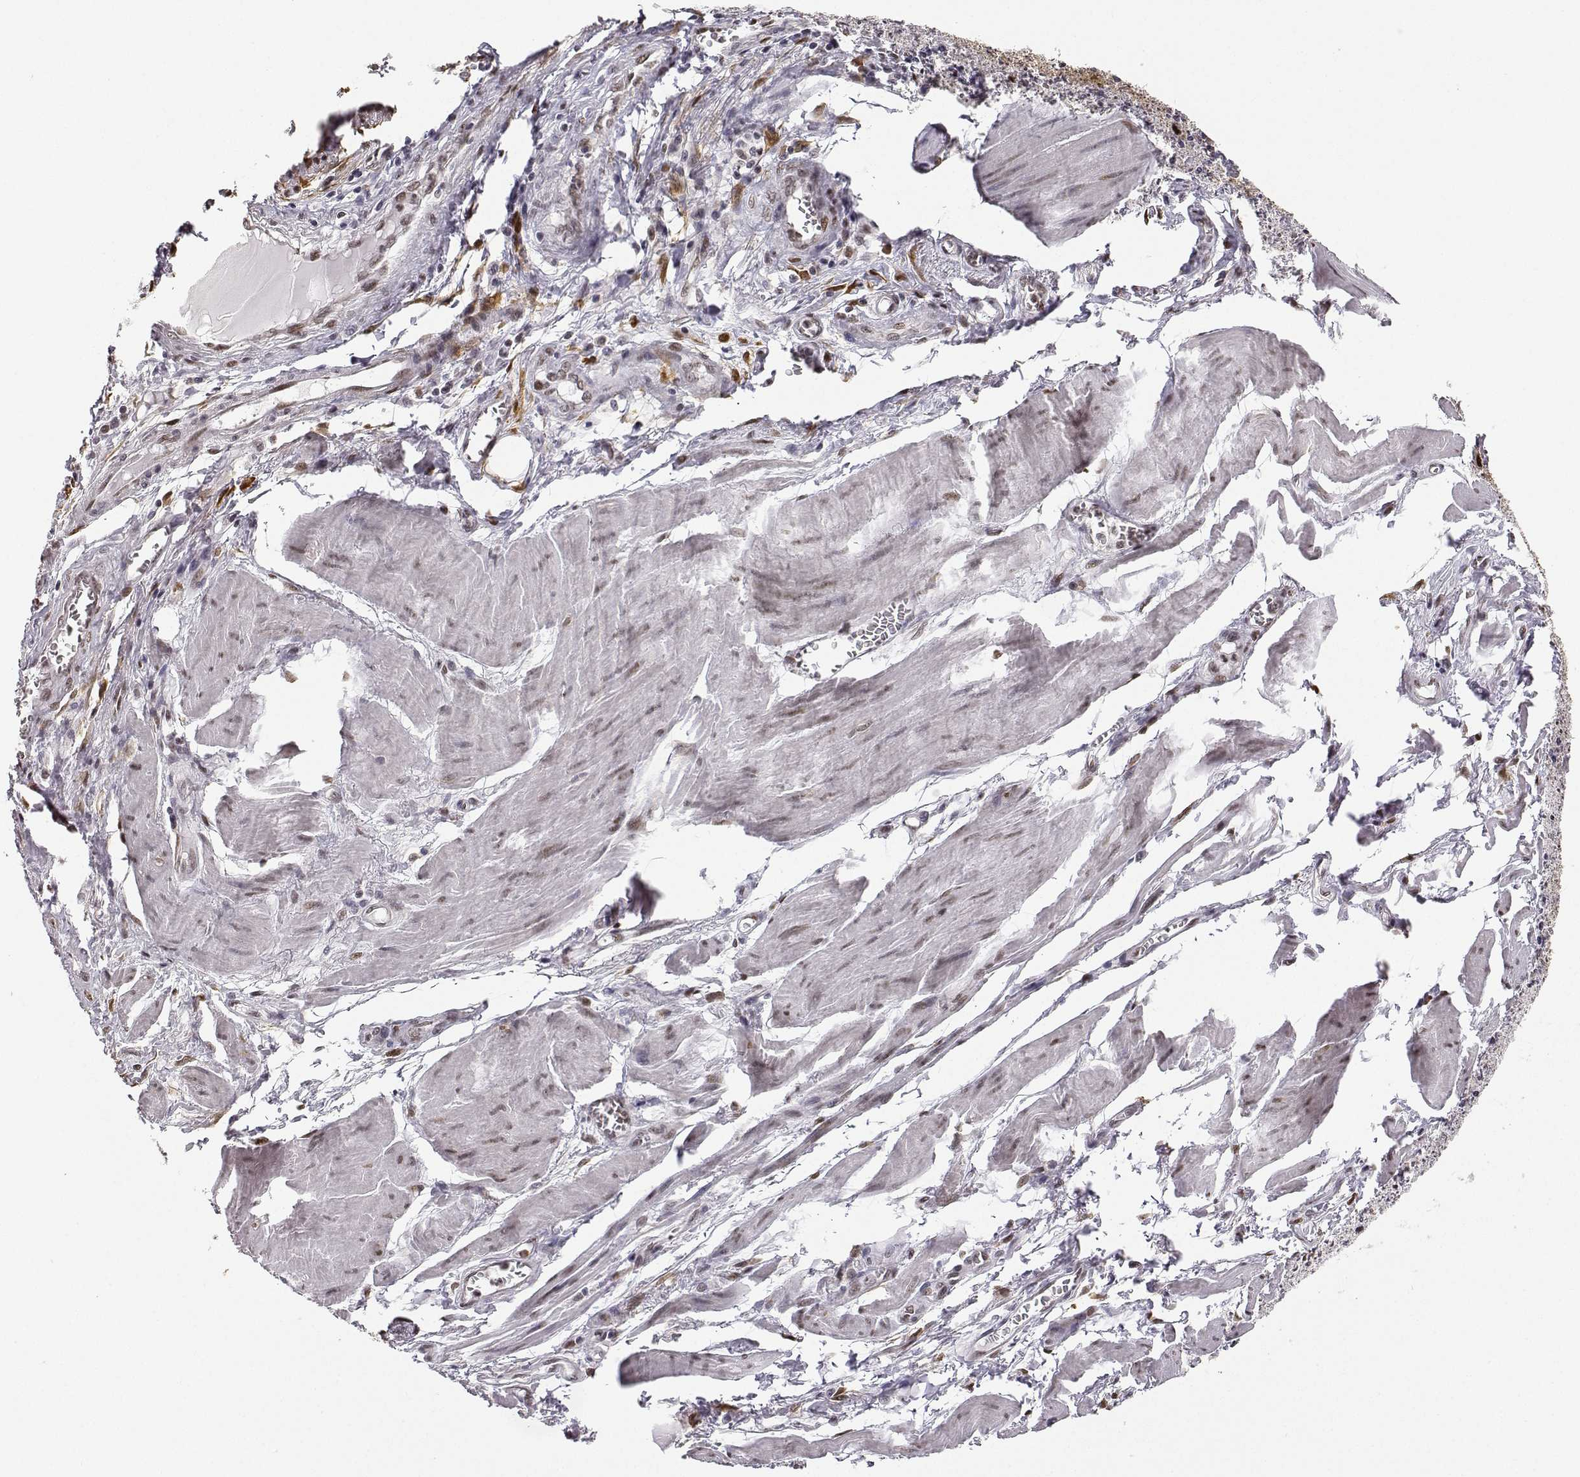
{"staining": {"intensity": "moderate", "quantity": "<25%", "location": "cytoplasmic/membranous"}, "tissue": "stomach cancer", "cell_type": "Tumor cells", "image_type": "cancer", "snomed": [{"axis": "morphology", "description": "Adenocarcinoma, NOS"}, {"axis": "topography", "description": "Stomach, upper"}], "caption": "Approximately <25% of tumor cells in human stomach adenocarcinoma show moderate cytoplasmic/membranous protein staining as visualized by brown immunohistochemical staining.", "gene": "PHGDH", "patient": {"sex": "male", "age": 80}}